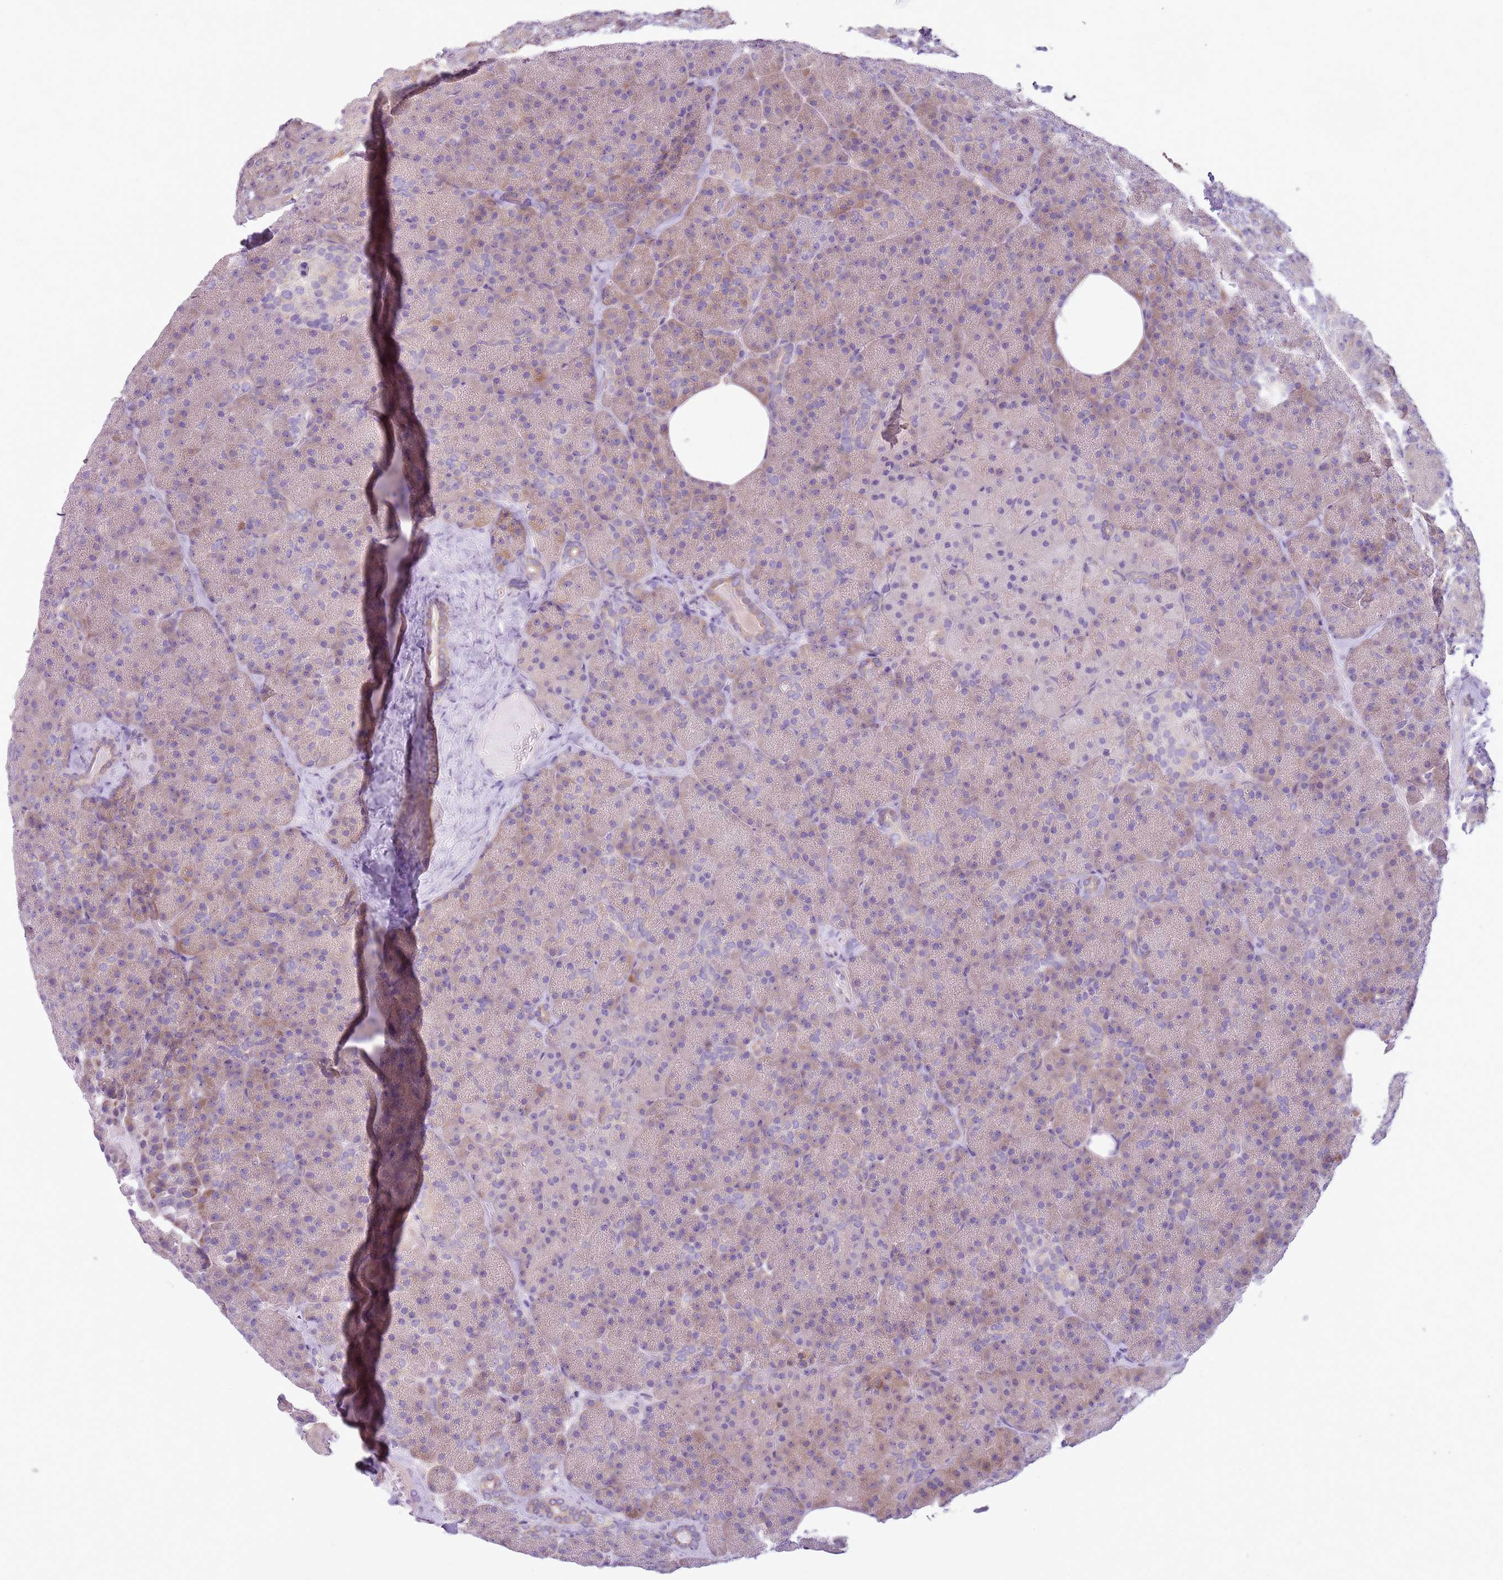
{"staining": {"intensity": "weak", "quantity": "25%-75%", "location": "cytoplasmic/membranous"}, "tissue": "pancreas", "cell_type": "Exocrine glandular cells", "image_type": "normal", "snomed": [{"axis": "morphology", "description": "Normal tissue, NOS"}, {"axis": "morphology", "description": "Carcinoid, malignant, NOS"}, {"axis": "topography", "description": "Pancreas"}], "caption": "Brown immunohistochemical staining in unremarkable pancreas displays weak cytoplasmic/membranous expression in about 25%-75% of exocrine glandular cells.", "gene": "OAF", "patient": {"sex": "female", "age": 35}}